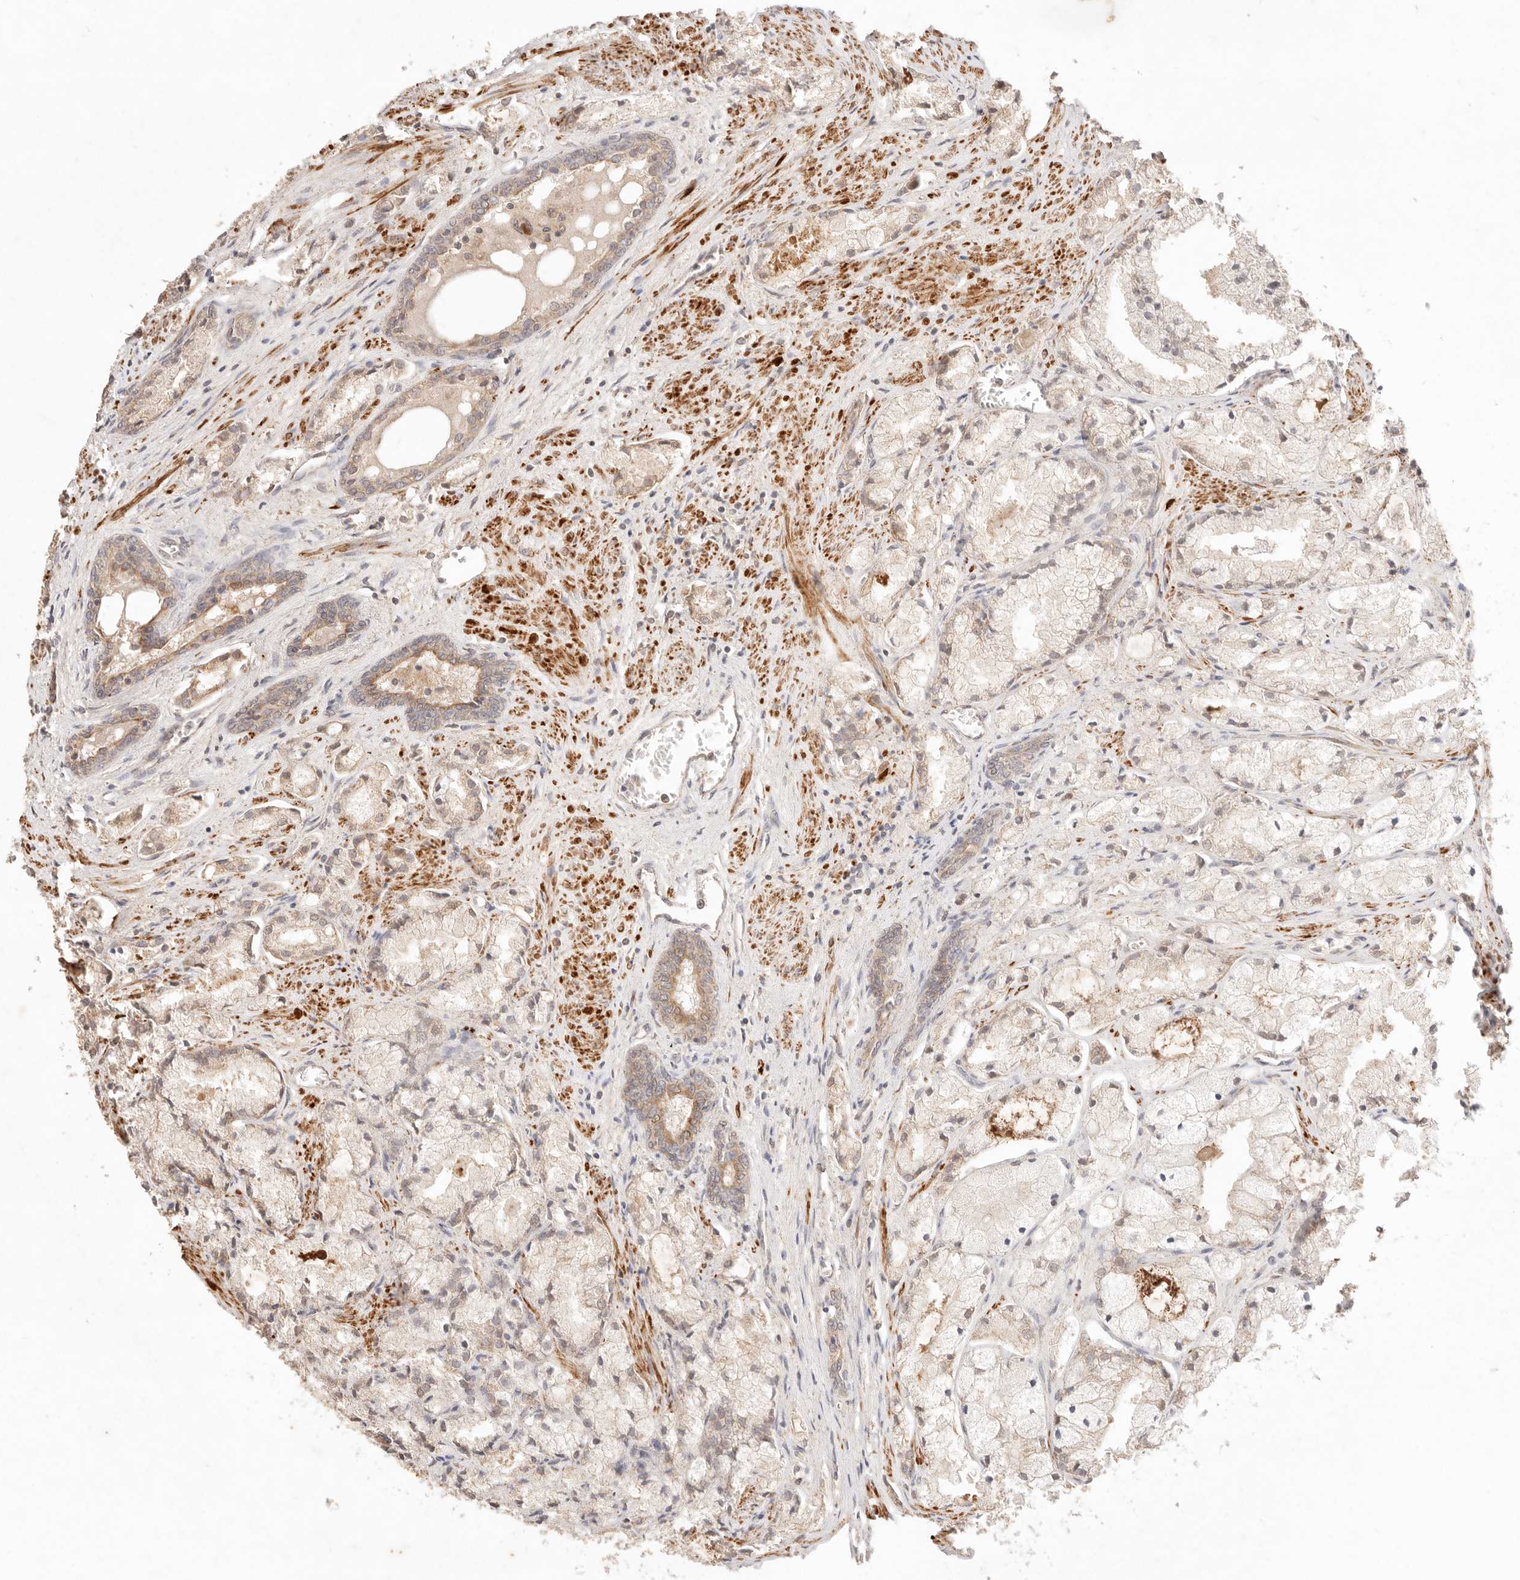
{"staining": {"intensity": "weak", "quantity": "<25%", "location": "cytoplasmic/membranous"}, "tissue": "prostate cancer", "cell_type": "Tumor cells", "image_type": "cancer", "snomed": [{"axis": "morphology", "description": "Adenocarcinoma, High grade"}, {"axis": "topography", "description": "Prostate"}], "caption": "Tumor cells show no significant positivity in prostate high-grade adenocarcinoma. (Stains: DAB (3,3'-diaminobenzidine) IHC with hematoxylin counter stain, Microscopy: brightfield microscopy at high magnification).", "gene": "TRIM11", "patient": {"sex": "male", "age": 50}}